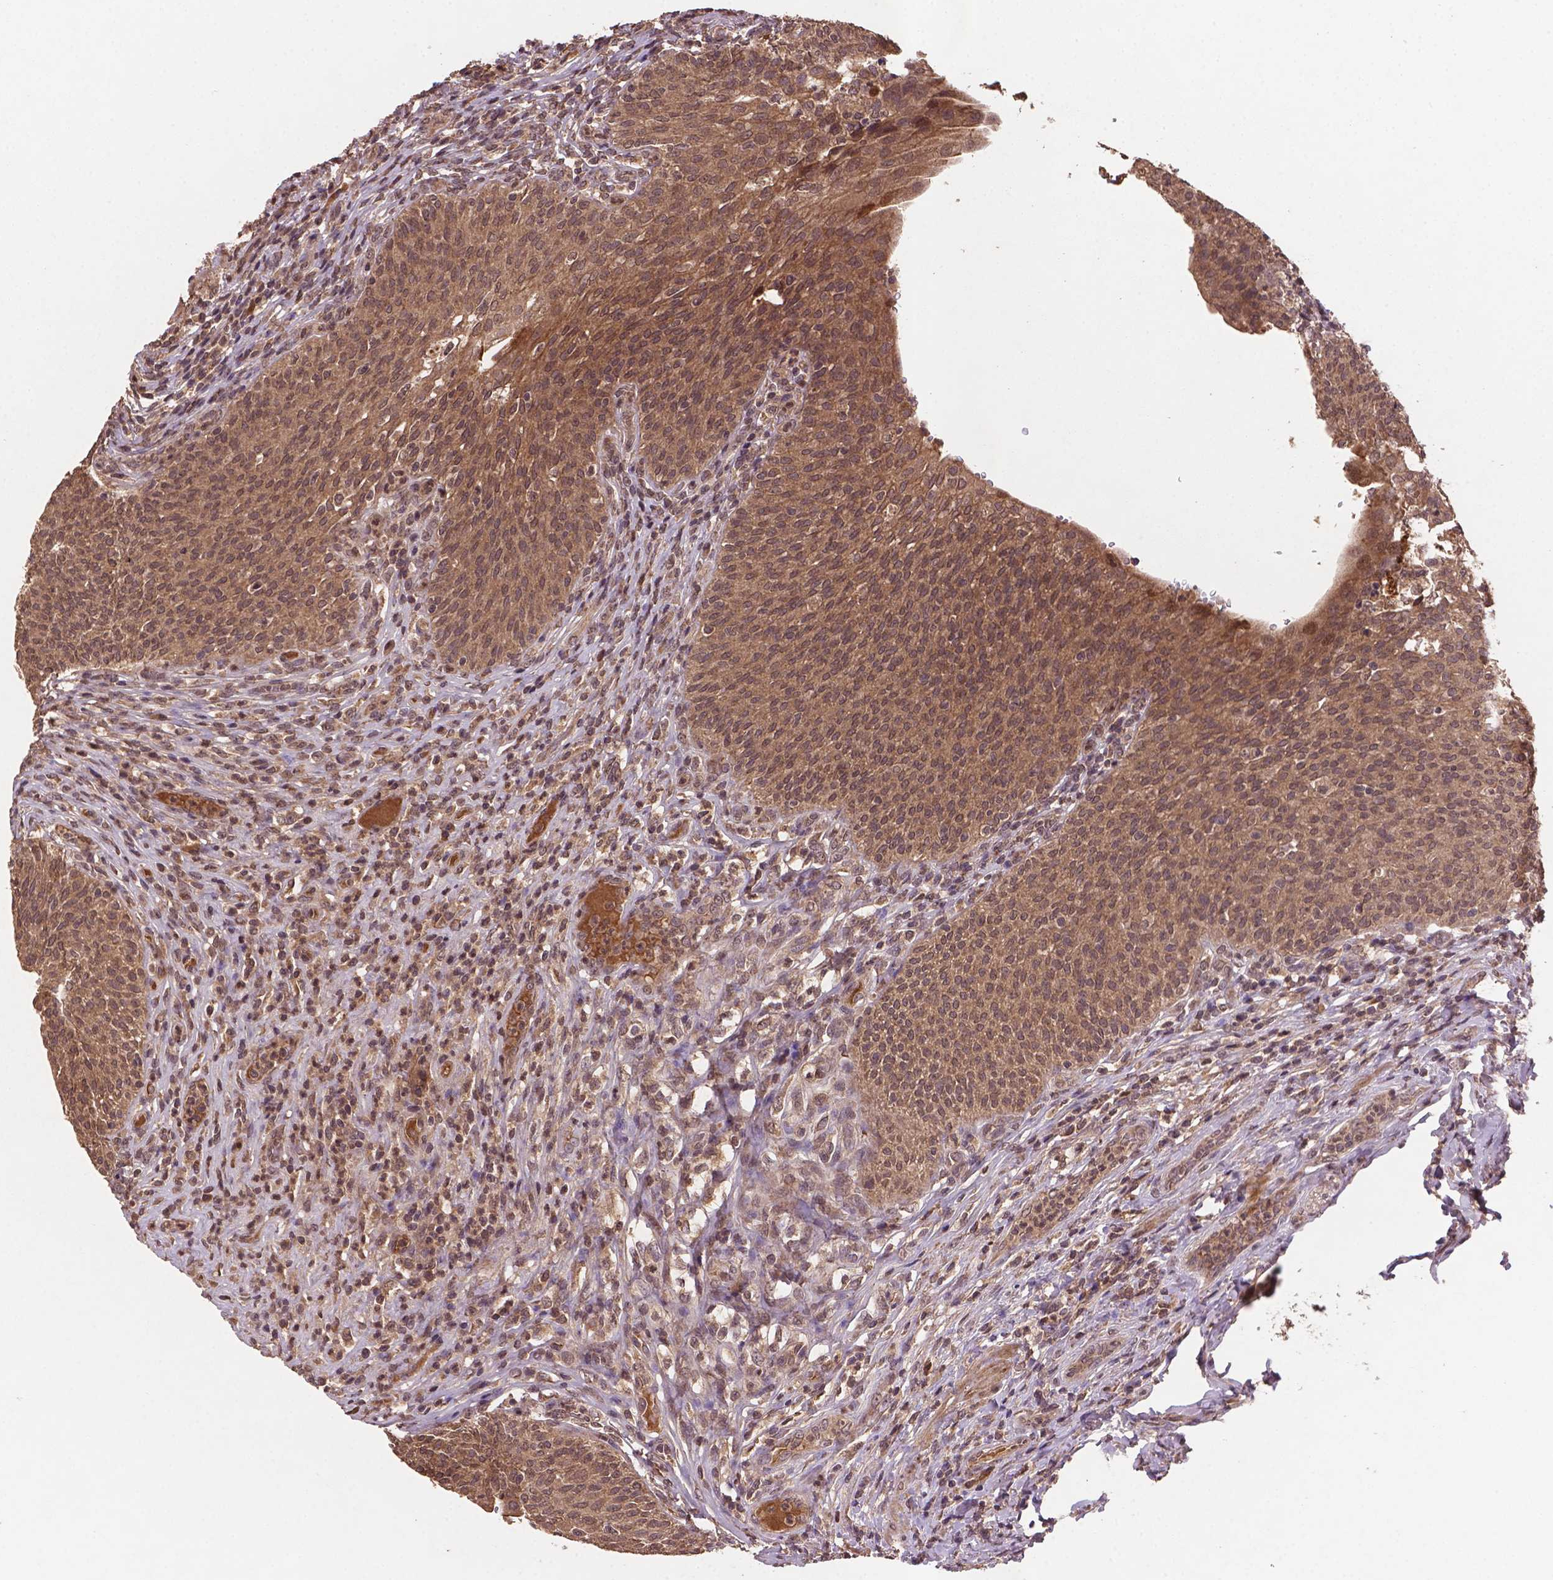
{"staining": {"intensity": "moderate", "quantity": ">75%", "location": "cytoplasmic/membranous,nuclear"}, "tissue": "urinary bladder", "cell_type": "Urothelial cells", "image_type": "normal", "snomed": [{"axis": "morphology", "description": "Normal tissue, NOS"}, {"axis": "topography", "description": "Urinary bladder"}, {"axis": "topography", "description": "Peripheral nerve tissue"}], "caption": "High-power microscopy captured an immunohistochemistry (IHC) photomicrograph of unremarkable urinary bladder, revealing moderate cytoplasmic/membranous,nuclear expression in about >75% of urothelial cells.", "gene": "NIPAL2", "patient": {"sex": "male", "age": 66}}